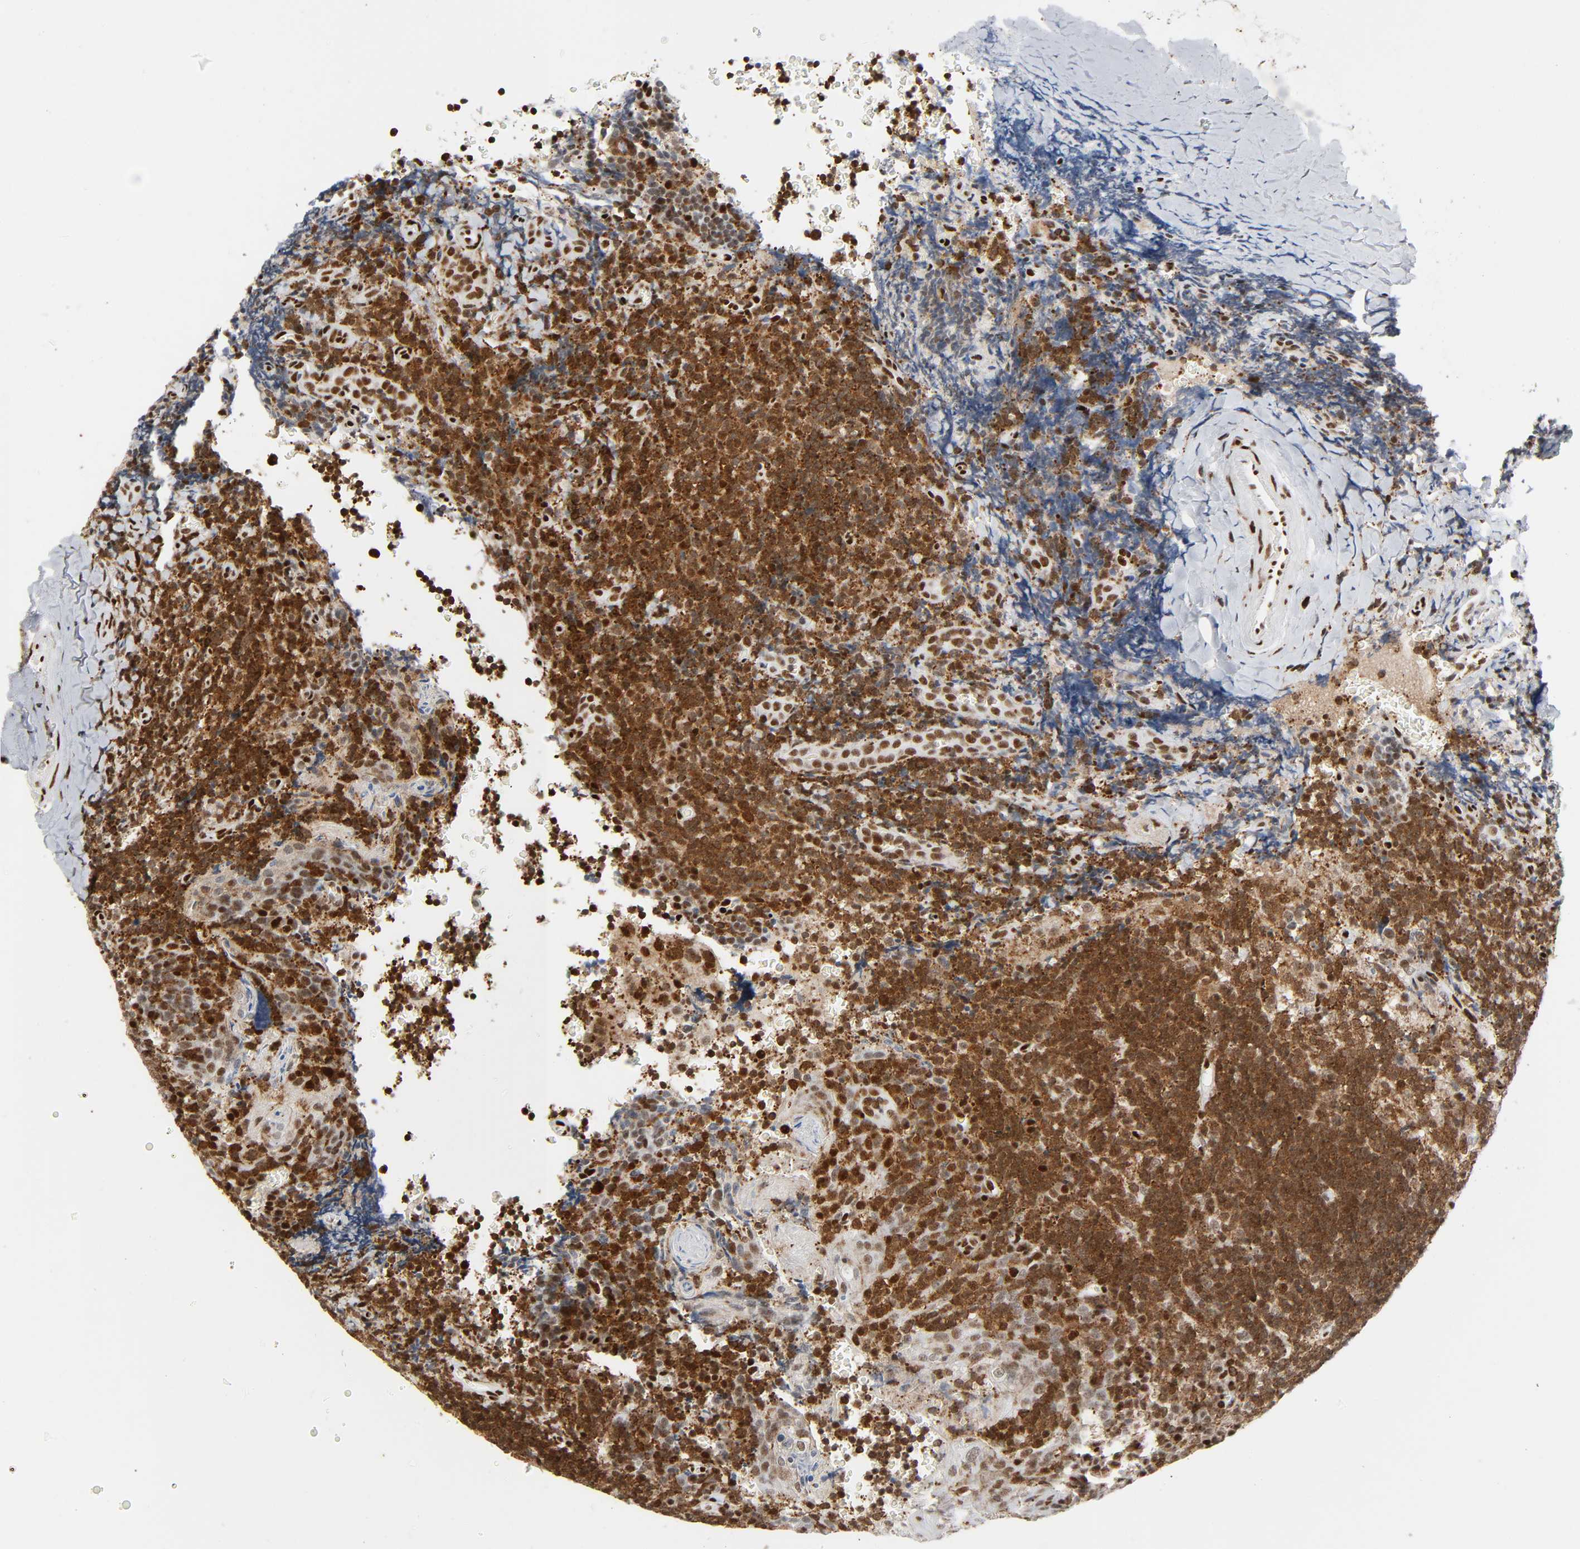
{"staining": {"intensity": "strong", "quantity": ">75%", "location": "cytoplasmic/membranous,nuclear"}, "tissue": "tonsil", "cell_type": "Germinal center cells", "image_type": "normal", "snomed": [{"axis": "morphology", "description": "Normal tissue, NOS"}, {"axis": "topography", "description": "Tonsil"}], "caption": "Germinal center cells demonstrate high levels of strong cytoplasmic/membranous,nuclear expression in about >75% of cells in benign tonsil.", "gene": "WAS", "patient": {"sex": "male", "age": 20}}